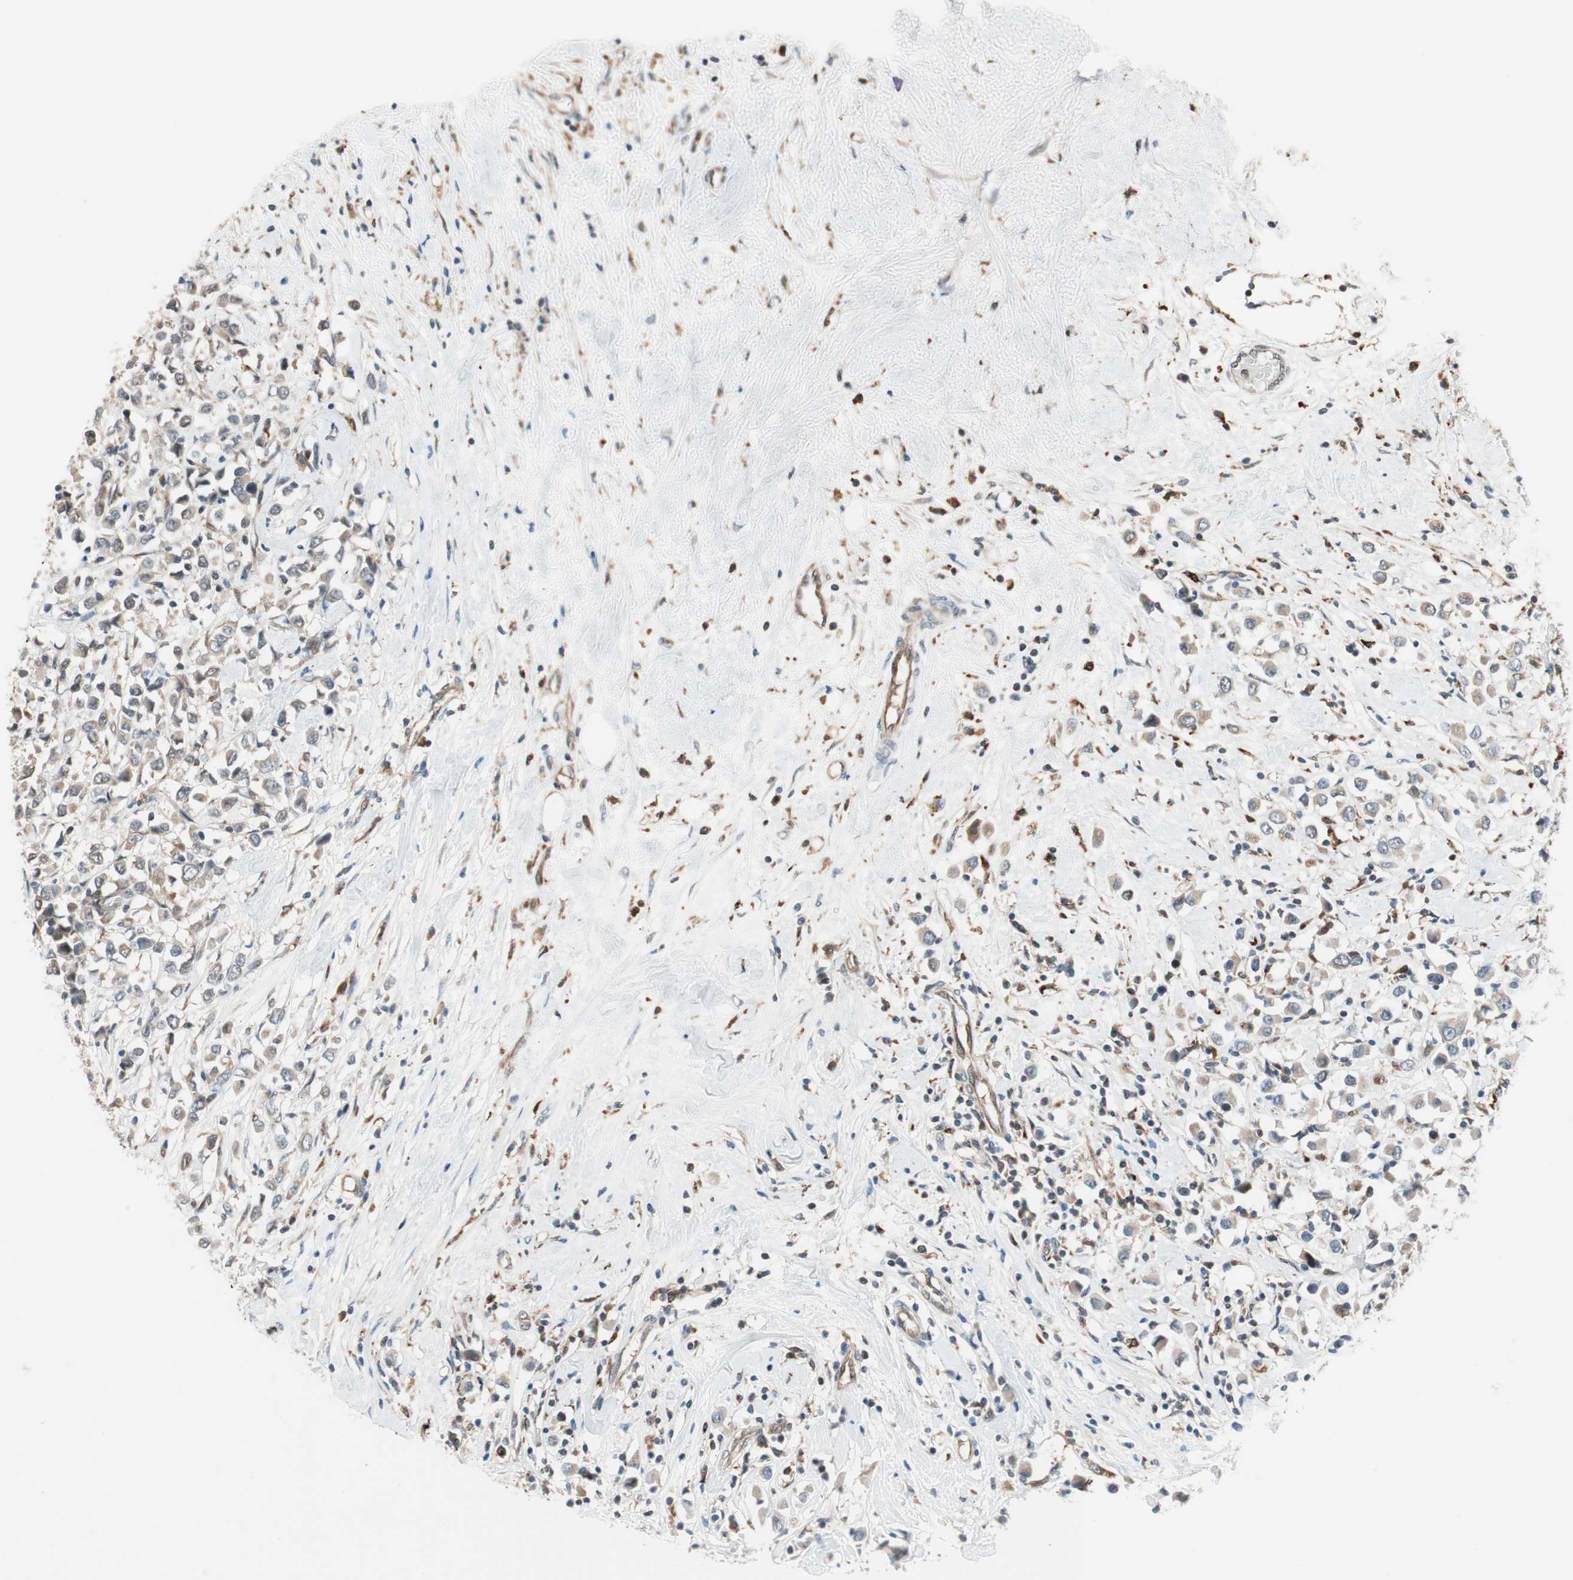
{"staining": {"intensity": "weak", "quantity": "25%-75%", "location": "cytoplasmic/membranous"}, "tissue": "breast cancer", "cell_type": "Tumor cells", "image_type": "cancer", "snomed": [{"axis": "morphology", "description": "Duct carcinoma"}, {"axis": "topography", "description": "Breast"}], "caption": "Intraductal carcinoma (breast) stained with DAB immunohistochemistry exhibits low levels of weak cytoplasmic/membranous positivity in approximately 25%-75% of tumor cells. The staining is performed using DAB (3,3'-diaminobenzidine) brown chromogen to label protein expression. The nuclei are counter-stained blue using hematoxylin.", "gene": "PIK3R3", "patient": {"sex": "female", "age": 61}}